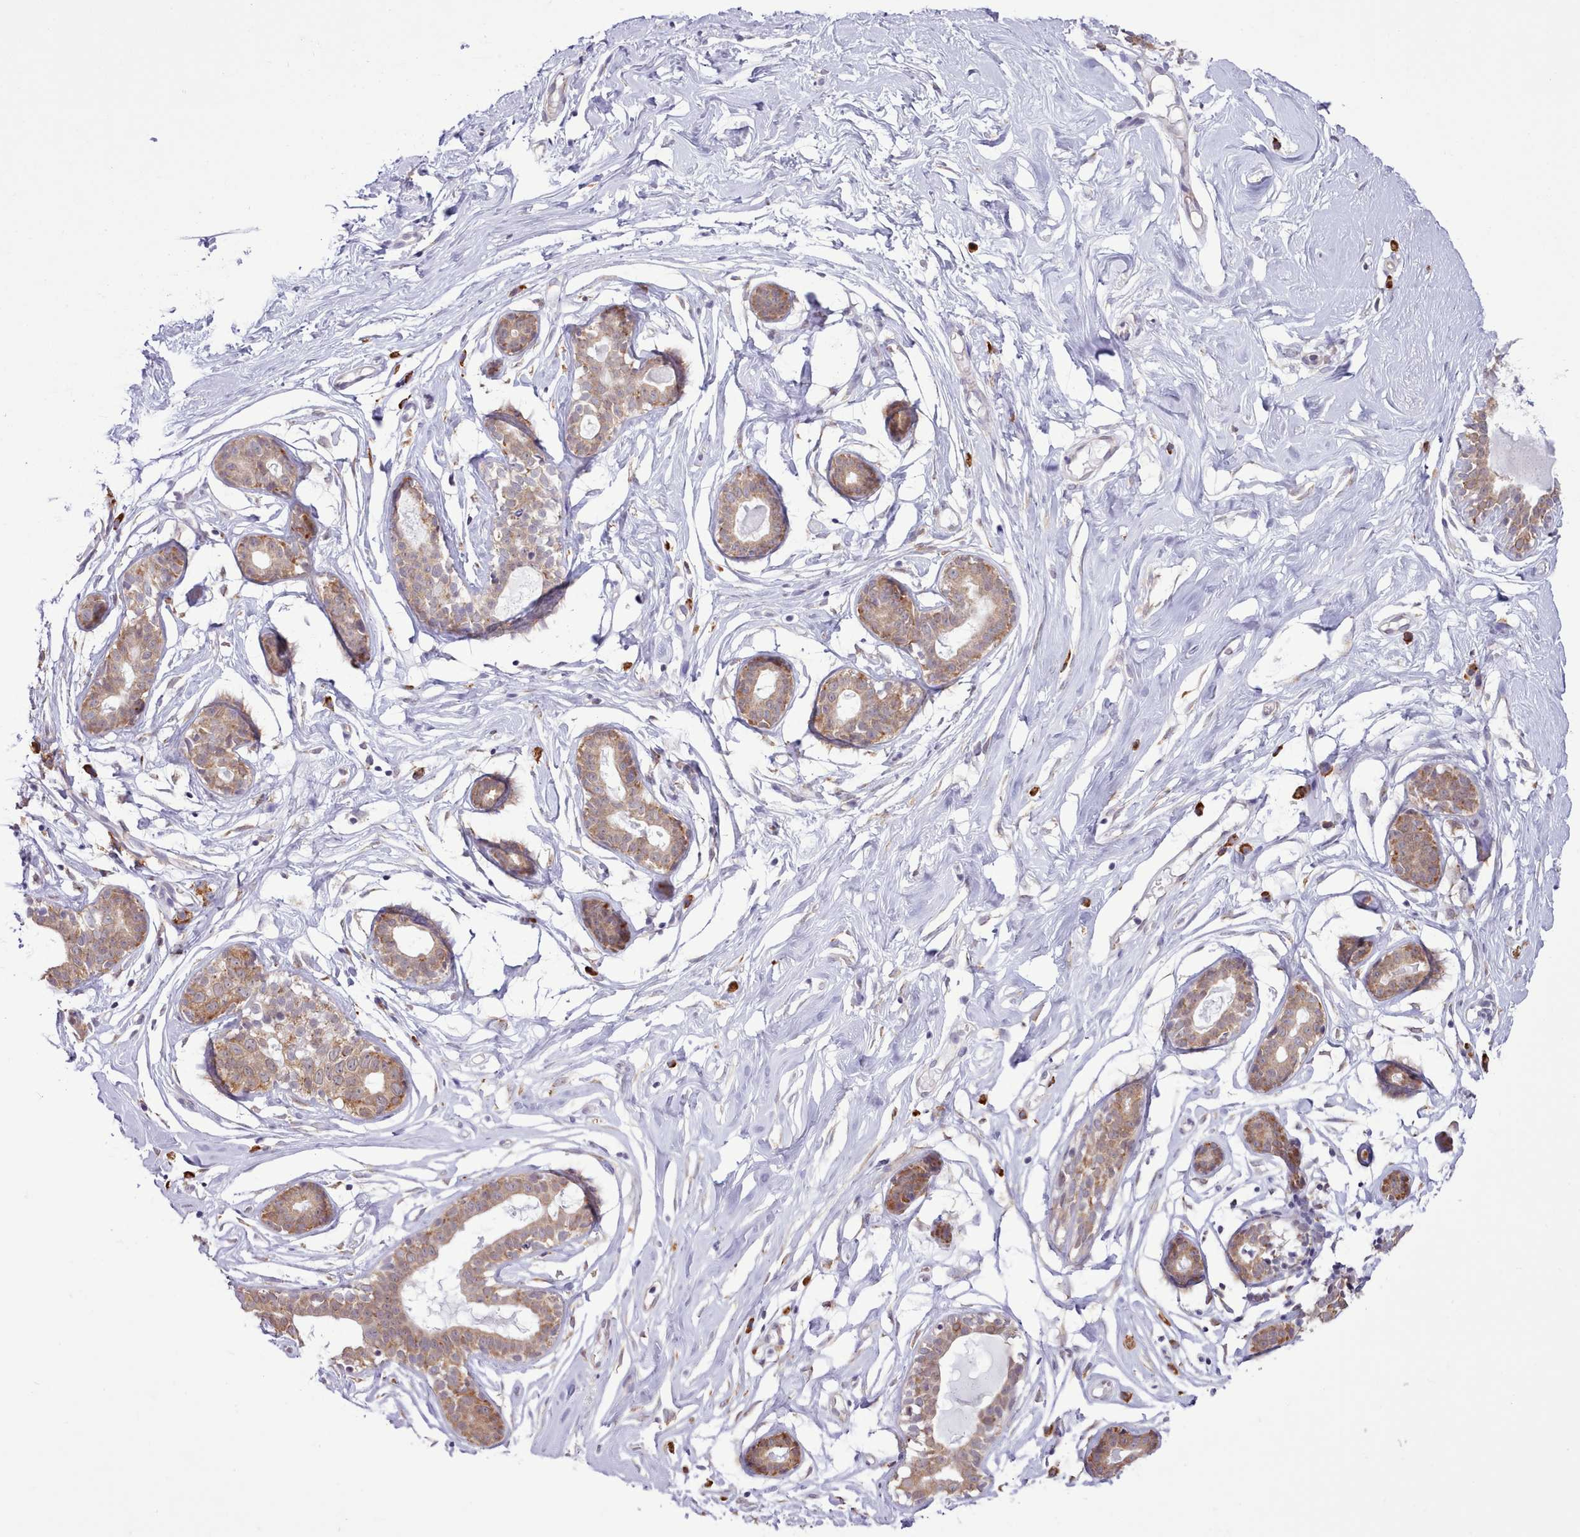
{"staining": {"intensity": "negative", "quantity": "none", "location": "none"}, "tissue": "breast", "cell_type": "Adipocytes", "image_type": "normal", "snomed": [{"axis": "morphology", "description": "Normal tissue, NOS"}, {"axis": "morphology", "description": "Adenoma, NOS"}, {"axis": "topography", "description": "Breast"}], "caption": "Immunohistochemical staining of normal breast exhibits no significant staining in adipocytes. Brightfield microscopy of IHC stained with DAB (3,3'-diaminobenzidine) (brown) and hematoxylin (blue), captured at high magnification.", "gene": "SEC61B", "patient": {"sex": "female", "age": 23}}